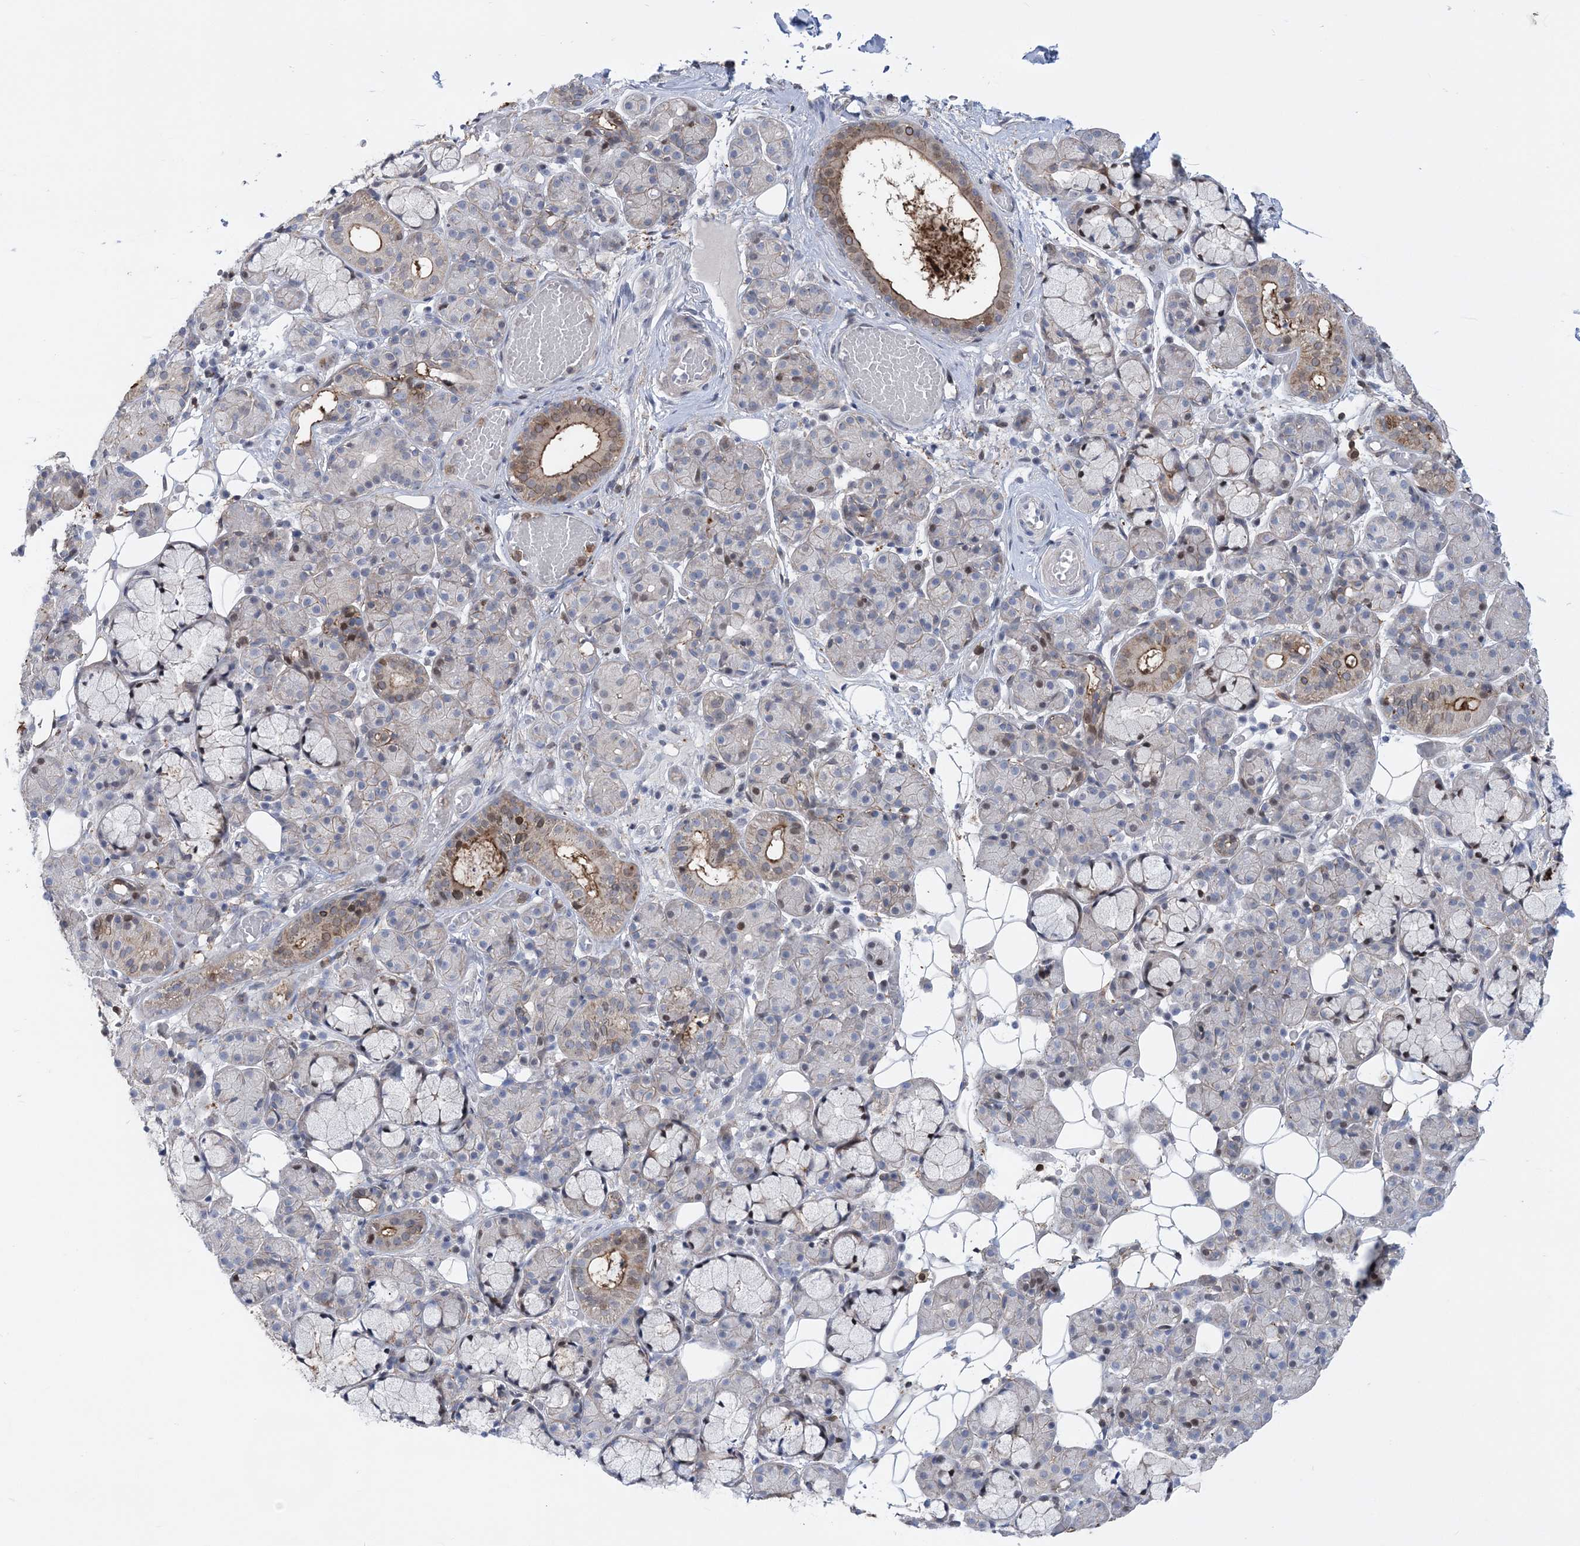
{"staining": {"intensity": "moderate", "quantity": "<25%", "location": "cytoplasmic/membranous"}, "tissue": "salivary gland", "cell_type": "Glandular cells", "image_type": "normal", "snomed": [{"axis": "morphology", "description": "Normal tissue, NOS"}, {"axis": "topography", "description": "Salivary gland"}], "caption": "Immunohistochemical staining of benign human salivary gland demonstrates <25% levels of moderate cytoplasmic/membranous protein positivity in approximately <25% of glandular cells.", "gene": "RNPEPL1", "patient": {"sex": "male", "age": 63}}